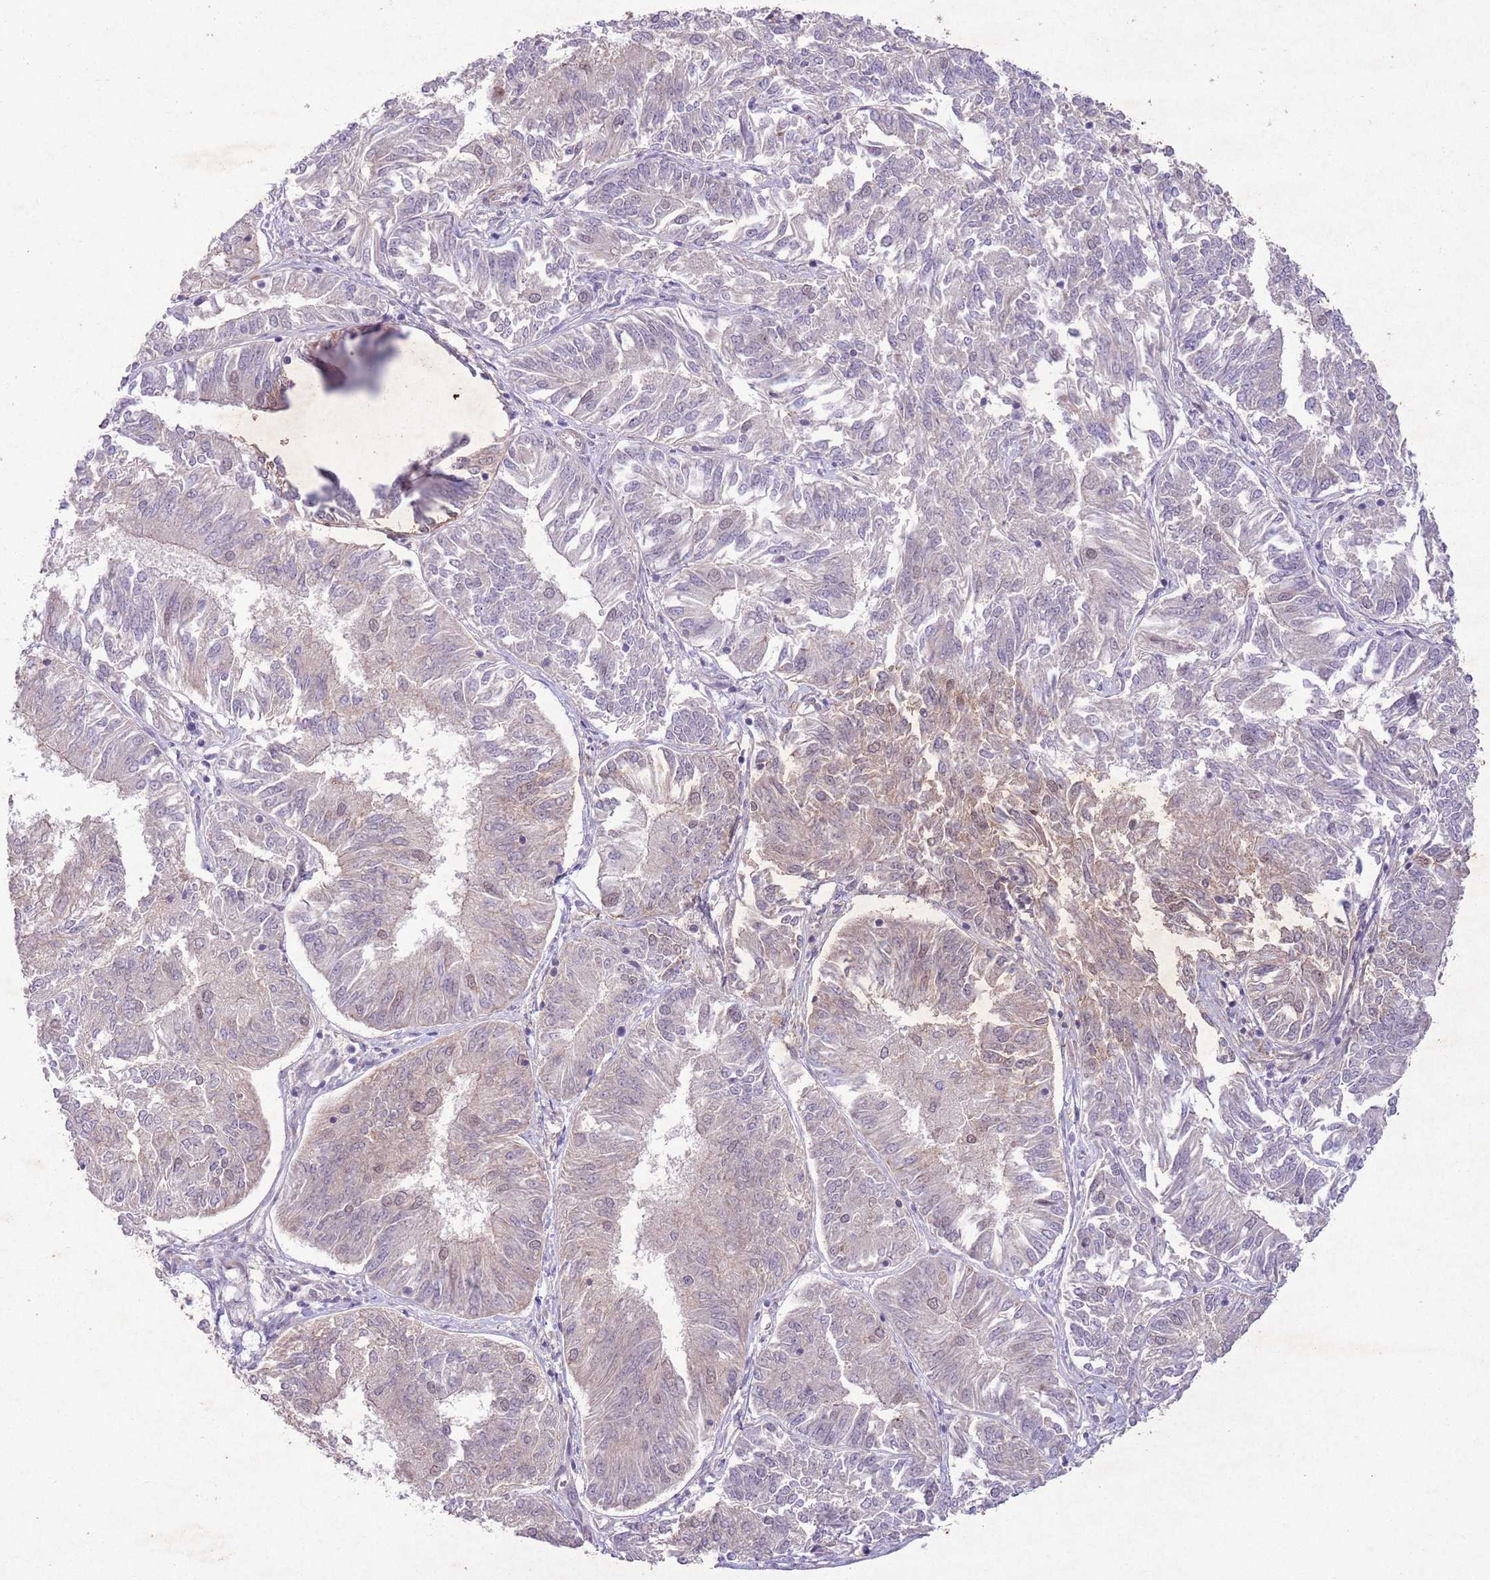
{"staining": {"intensity": "weak", "quantity": "<25%", "location": "nuclear"}, "tissue": "endometrial cancer", "cell_type": "Tumor cells", "image_type": "cancer", "snomed": [{"axis": "morphology", "description": "Adenocarcinoma, NOS"}, {"axis": "topography", "description": "Endometrium"}], "caption": "IHC histopathology image of neoplastic tissue: human adenocarcinoma (endometrial) stained with DAB shows no significant protein staining in tumor cells.", "gene": "CCNI", "patient": {"sex": "female", "age": 58}}